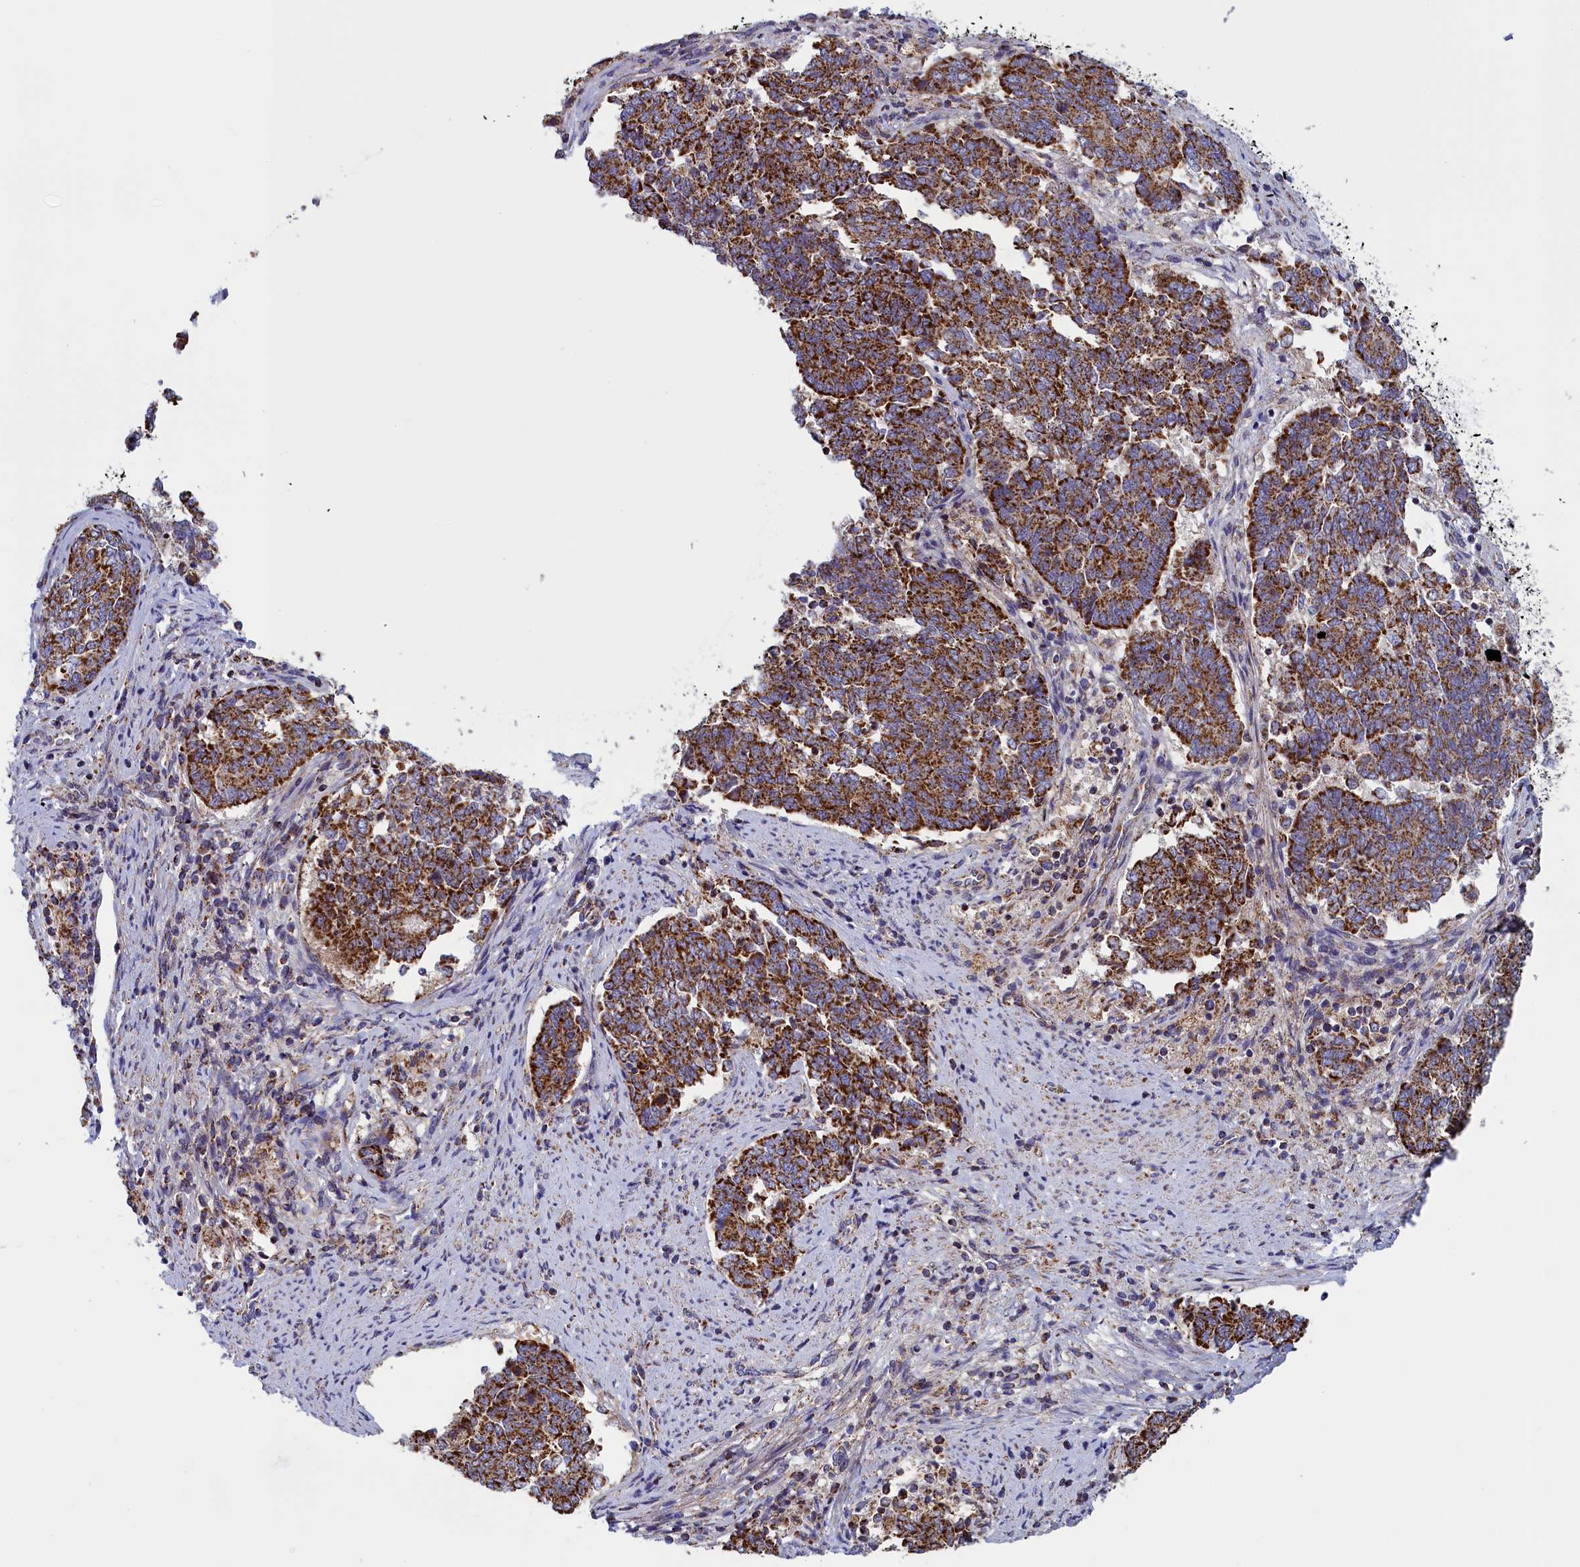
{"staining": {"intensity": "strong", "quantity": ">75%", "location": "cytoplasmic/membranous"}, "tissue": "endometrial cancer", "cell_type": "Tumor cells", "image_type": "cancer", "snomed": [{"axis": "morphology", "description": "Adenocarcinoma, NOS"}, {"axis": "topography", "description": "Endometrium"}], "caption": "A brown stain labels strong cytoplasmic/membranous staining of a protein in human endometrial cancer (adenocarcinoma) tumor cells.", "gene": "IFT122", "patient": {"sex": "female", "age": 80}}